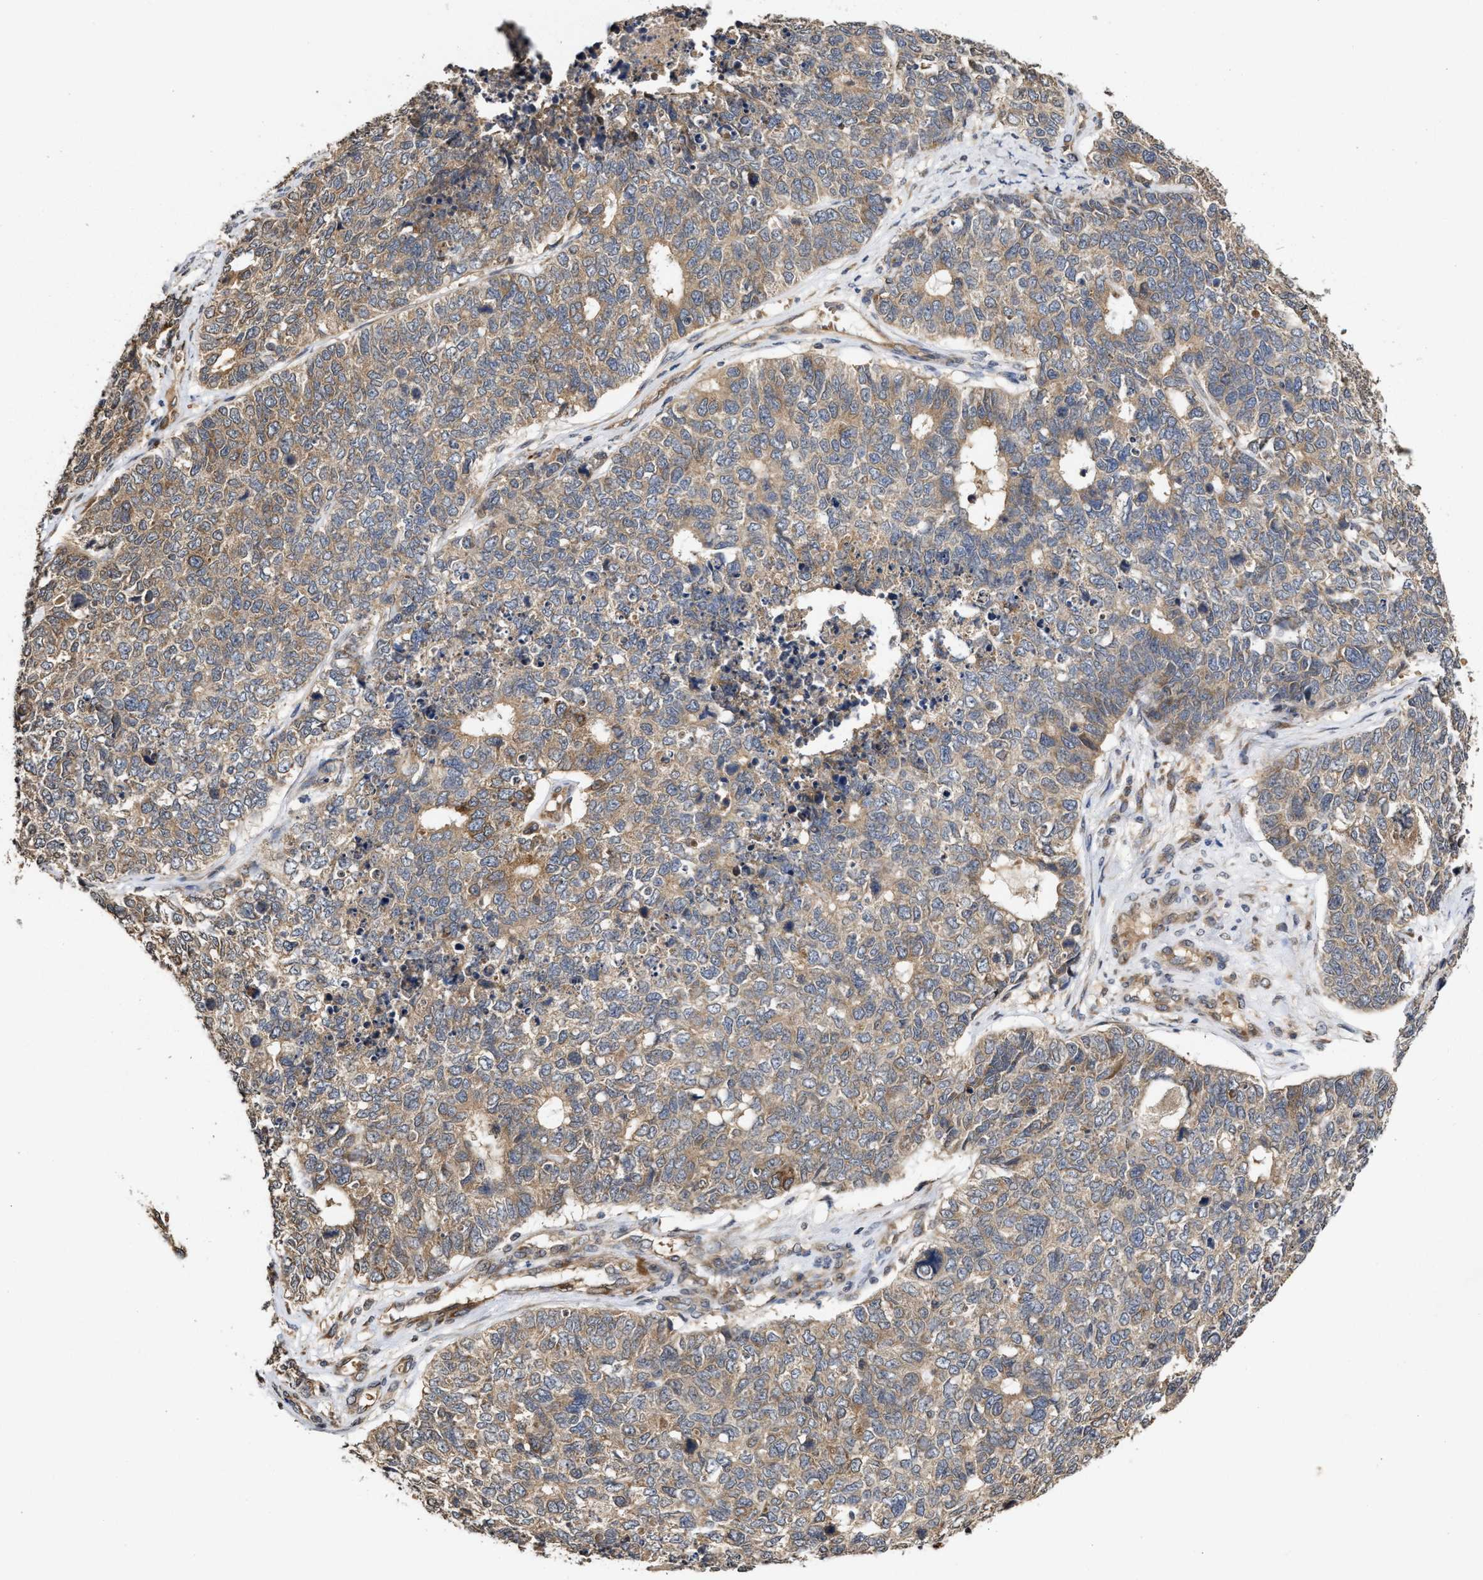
{"staining": {"intensity": "moderate", "quantity": ">75%", "location": "cytoplasmic/membranous"}, "tissue": "cervical cancer", "cell_type": "Tumor cells", "image_type": "cancer", "snomed": [{"axis": "morphology", "description": "Squamous cell carcinoma, NOS"}, {"axis": "topography", "description": "Cervix"}], "caption": "Immunohistochemistry (IHC) micrograph of neoplastic tissue: human cervical squamous cell carcinoma stained using immunohistochemistry displays medium levels of moderate protein expression localized specifically in the cytoplasmic/membranous of tumor cells, appearing as a cytoplasmic/membranous brown color.", "gene": "SAR1A", "patient": {"sex": "female", "age": 63}}